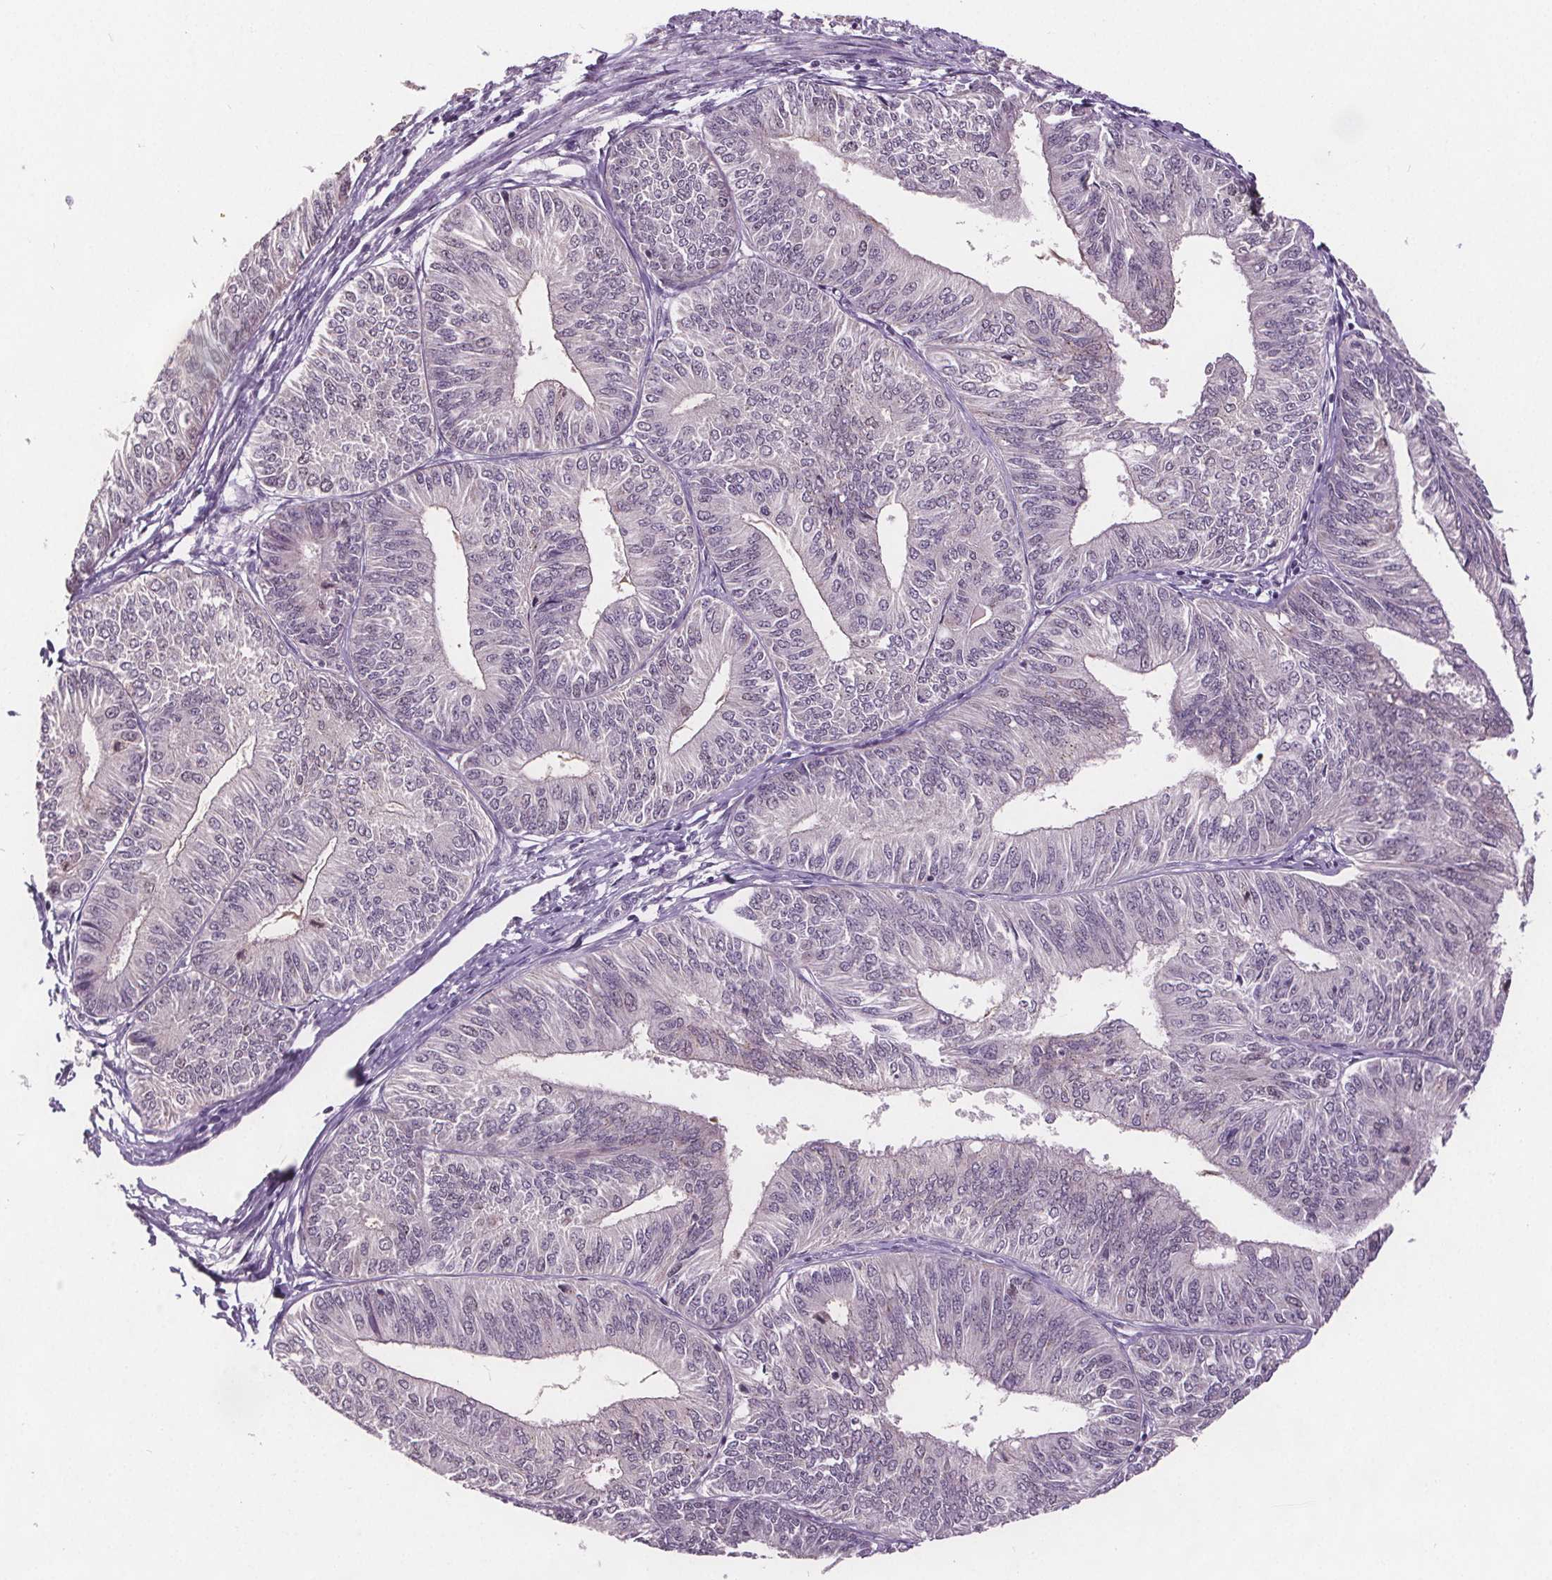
{"staining": {"intensity": "negative", "quantity": "none", "location": "none"}, "tissue": "endometrial cancer", "cell_type": "Tumor cells", "image_type": "cancer", "snomed": [{"axis": "morphology", "description": "Adenocarcinoma, NOS"}, {"axis": "topography", "description": "Endometrium"}], "caption": "A photomicrograph of endometrial cancer (adenocarcinoma) stained for a protein displays no brown staining in tumor cells.", "gene": "CENPF", "patient": {"sex": "female", "age": 58}}